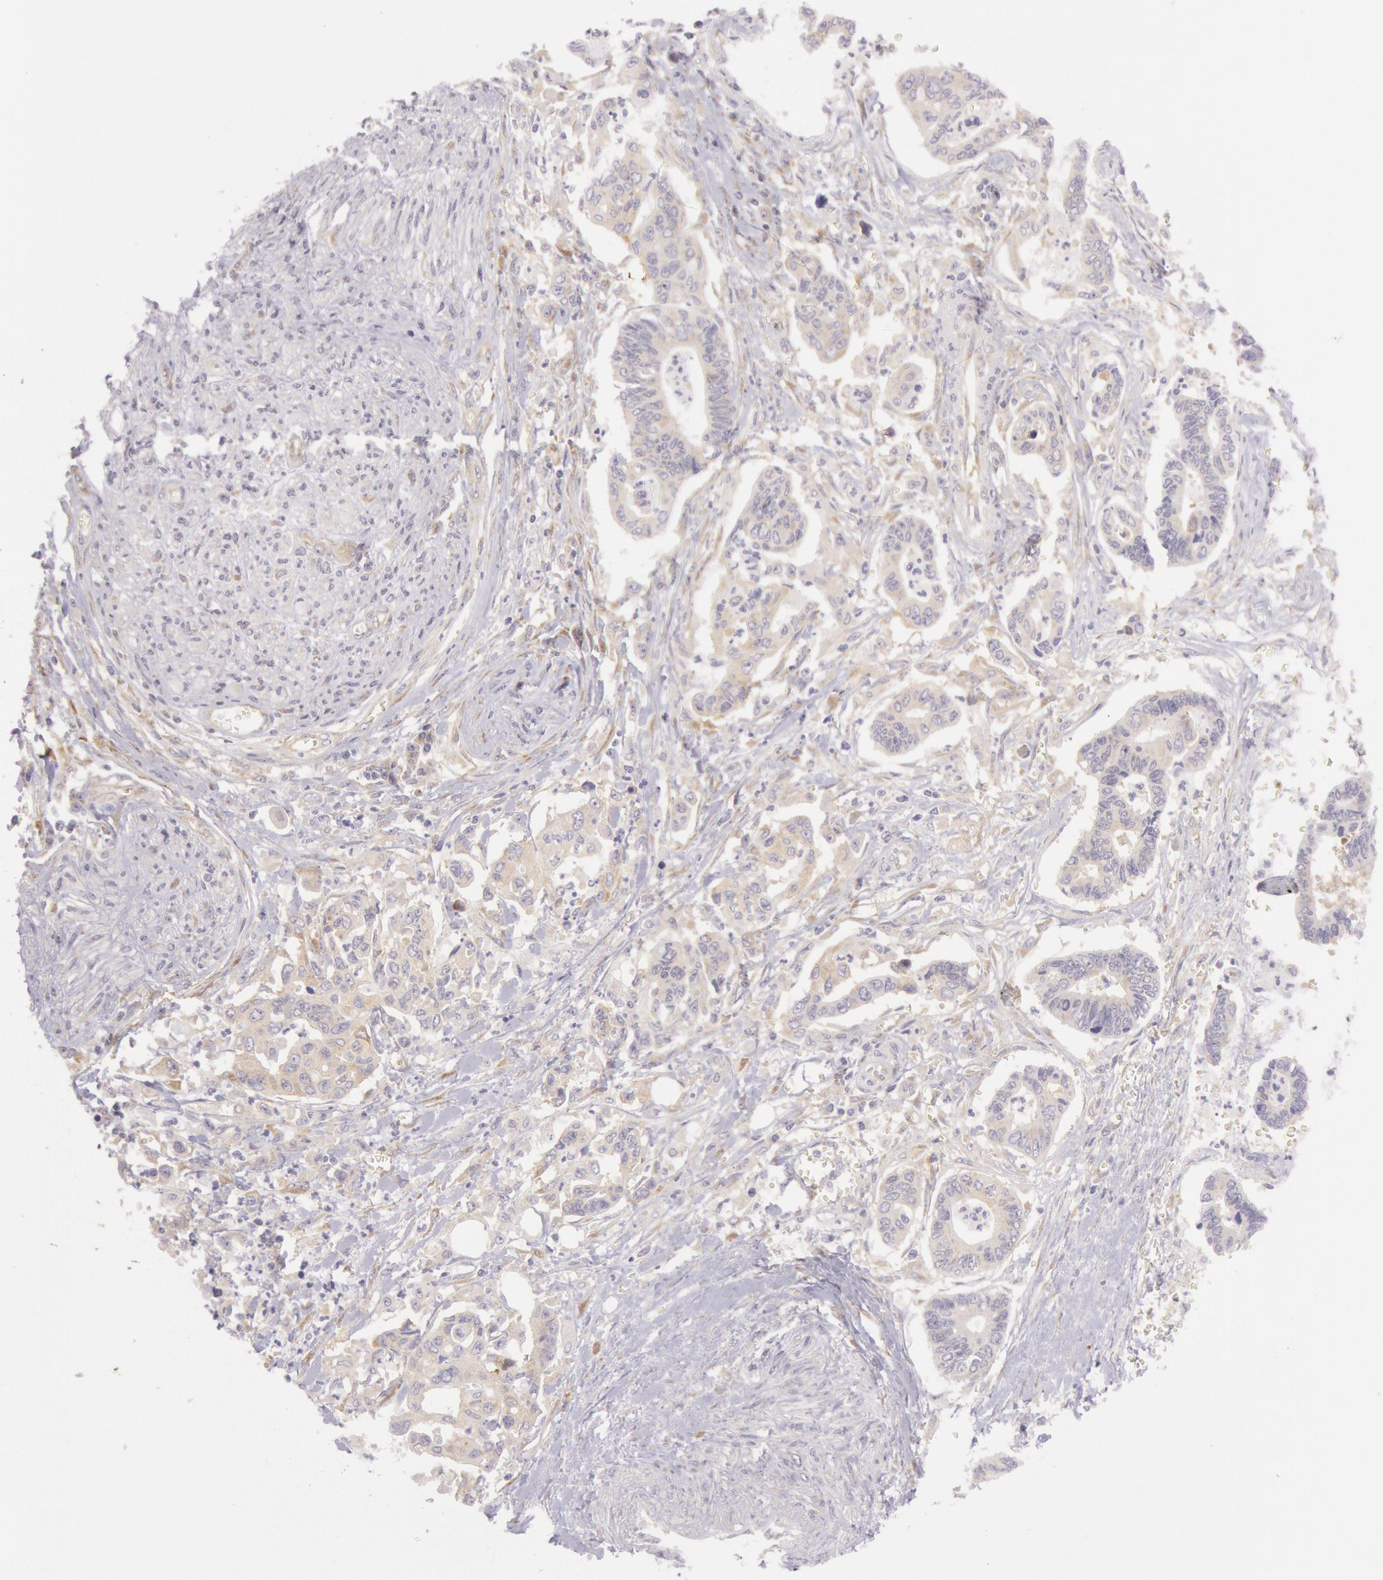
{"staining": {"intensity": "weak", "quantity": ">75%", "location": "cytoplasmic/membranous"}, "tissue": "pancreatic cancer", "cell_type": "Tumor cells", "image_type": "cancer", "snomed": [{"axis": "morphology", "description": "Adenocarcinoma, NOS"}, {"axis": "topography", "description": "Pancreas"}], "caption": "Protein expression analysis of pancreatic cancer shows weak cytoplasmic/membranous positivity in approximately >75% of tumor cells.", "gene": "CHUK", "patient": {"sex": "female", "age": 70}}